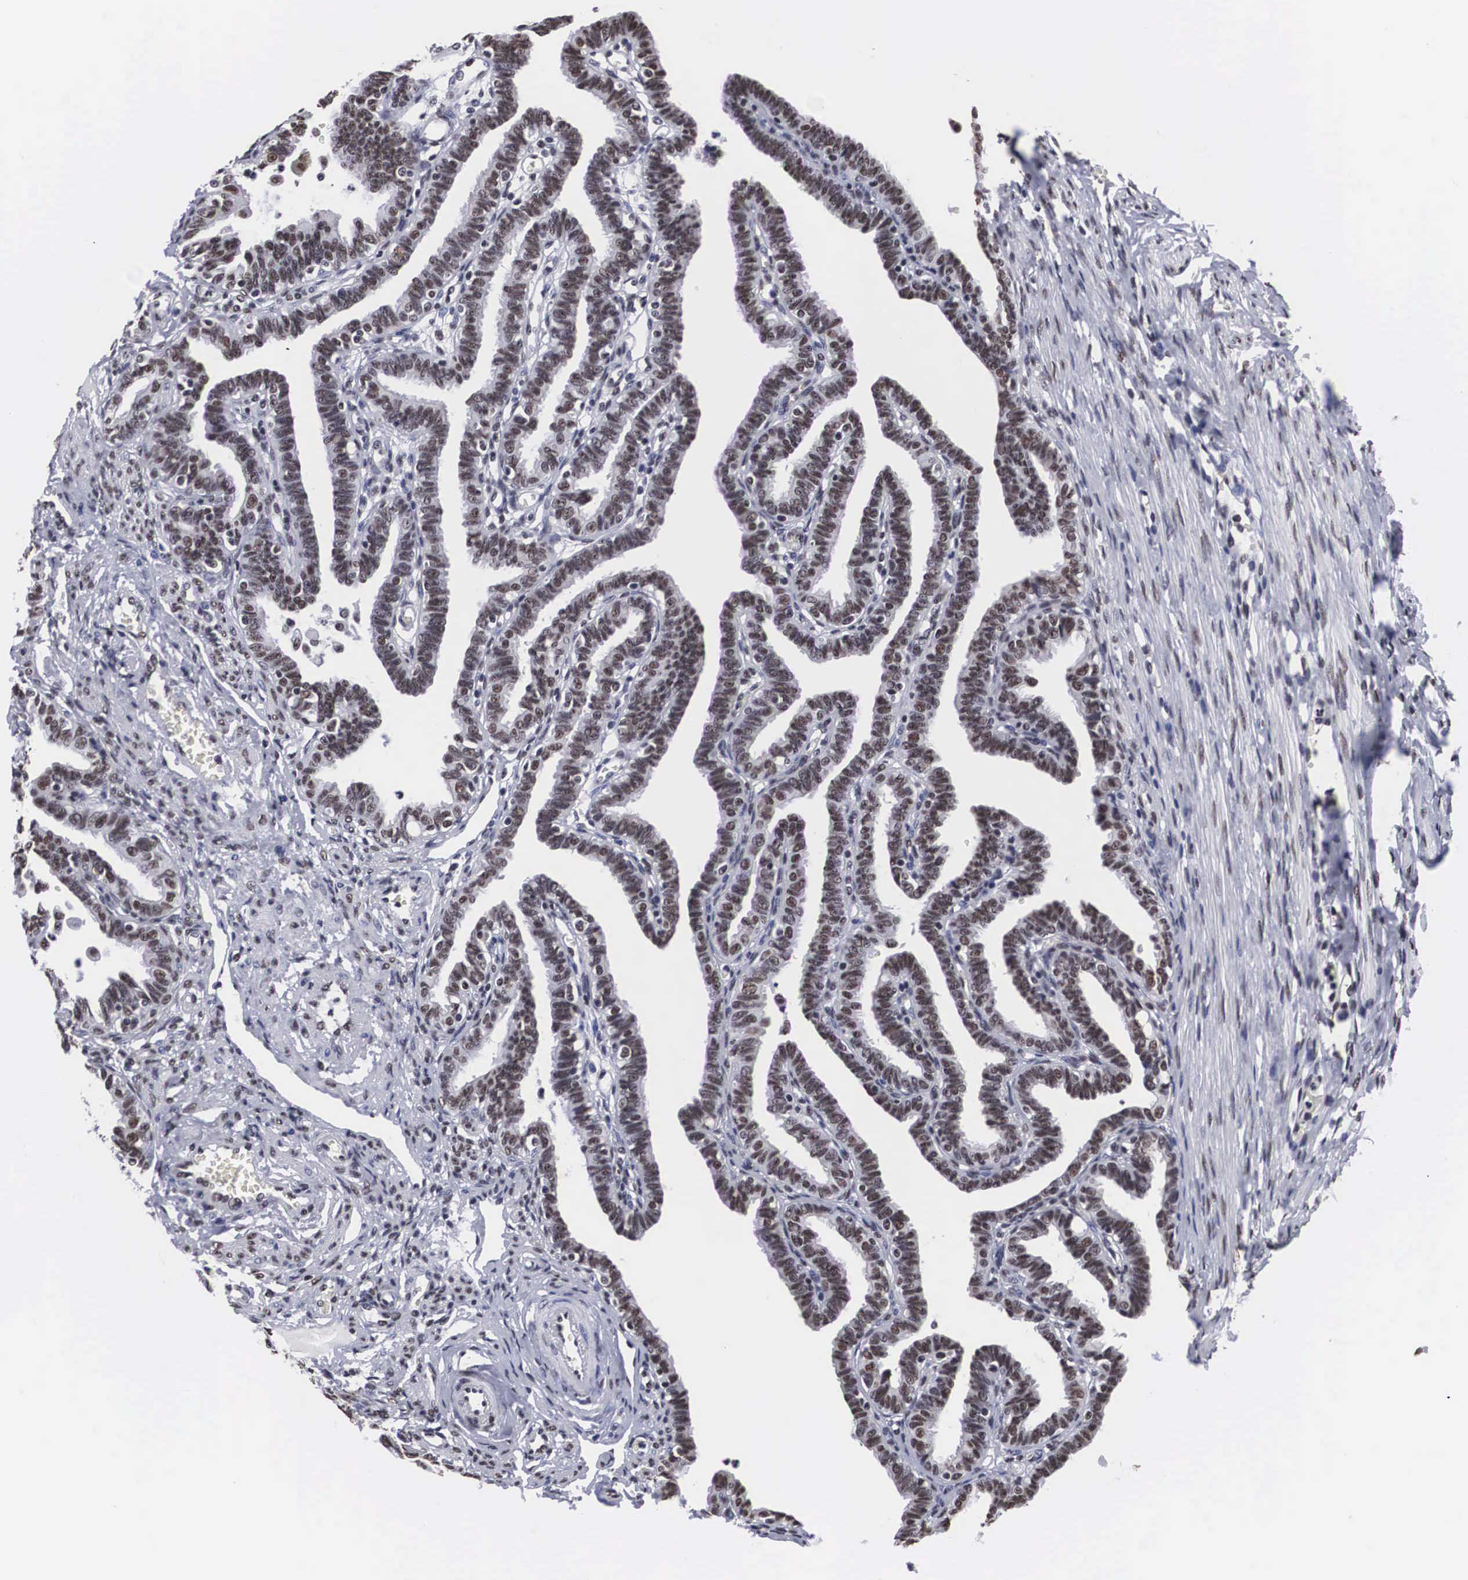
{"staining": {"intensity": "moderate", "quantity": ">75%", "location": "nuclear"}, "tissue": "fallopian tube", "cell_type": "Glandular cells", "image_type": "normal", "snomed": [{"axis": "morphology", "description": "Normal tissue, NOS"}, {"axis": "topography", "description": "Fallopian tube"}], "caption": "A brown stain shows moderate nuclear staining of a protein in glandular cells of unremarkable fallopian tube. The staining is performed using DAB (3,3'-diaminobenzidine) brown chromogen to label protein expression. The nuclei are counter-stained blue using hematoxylin.", "gene": "ACIN1", "patient": {"sex": "female", "age": 41}}